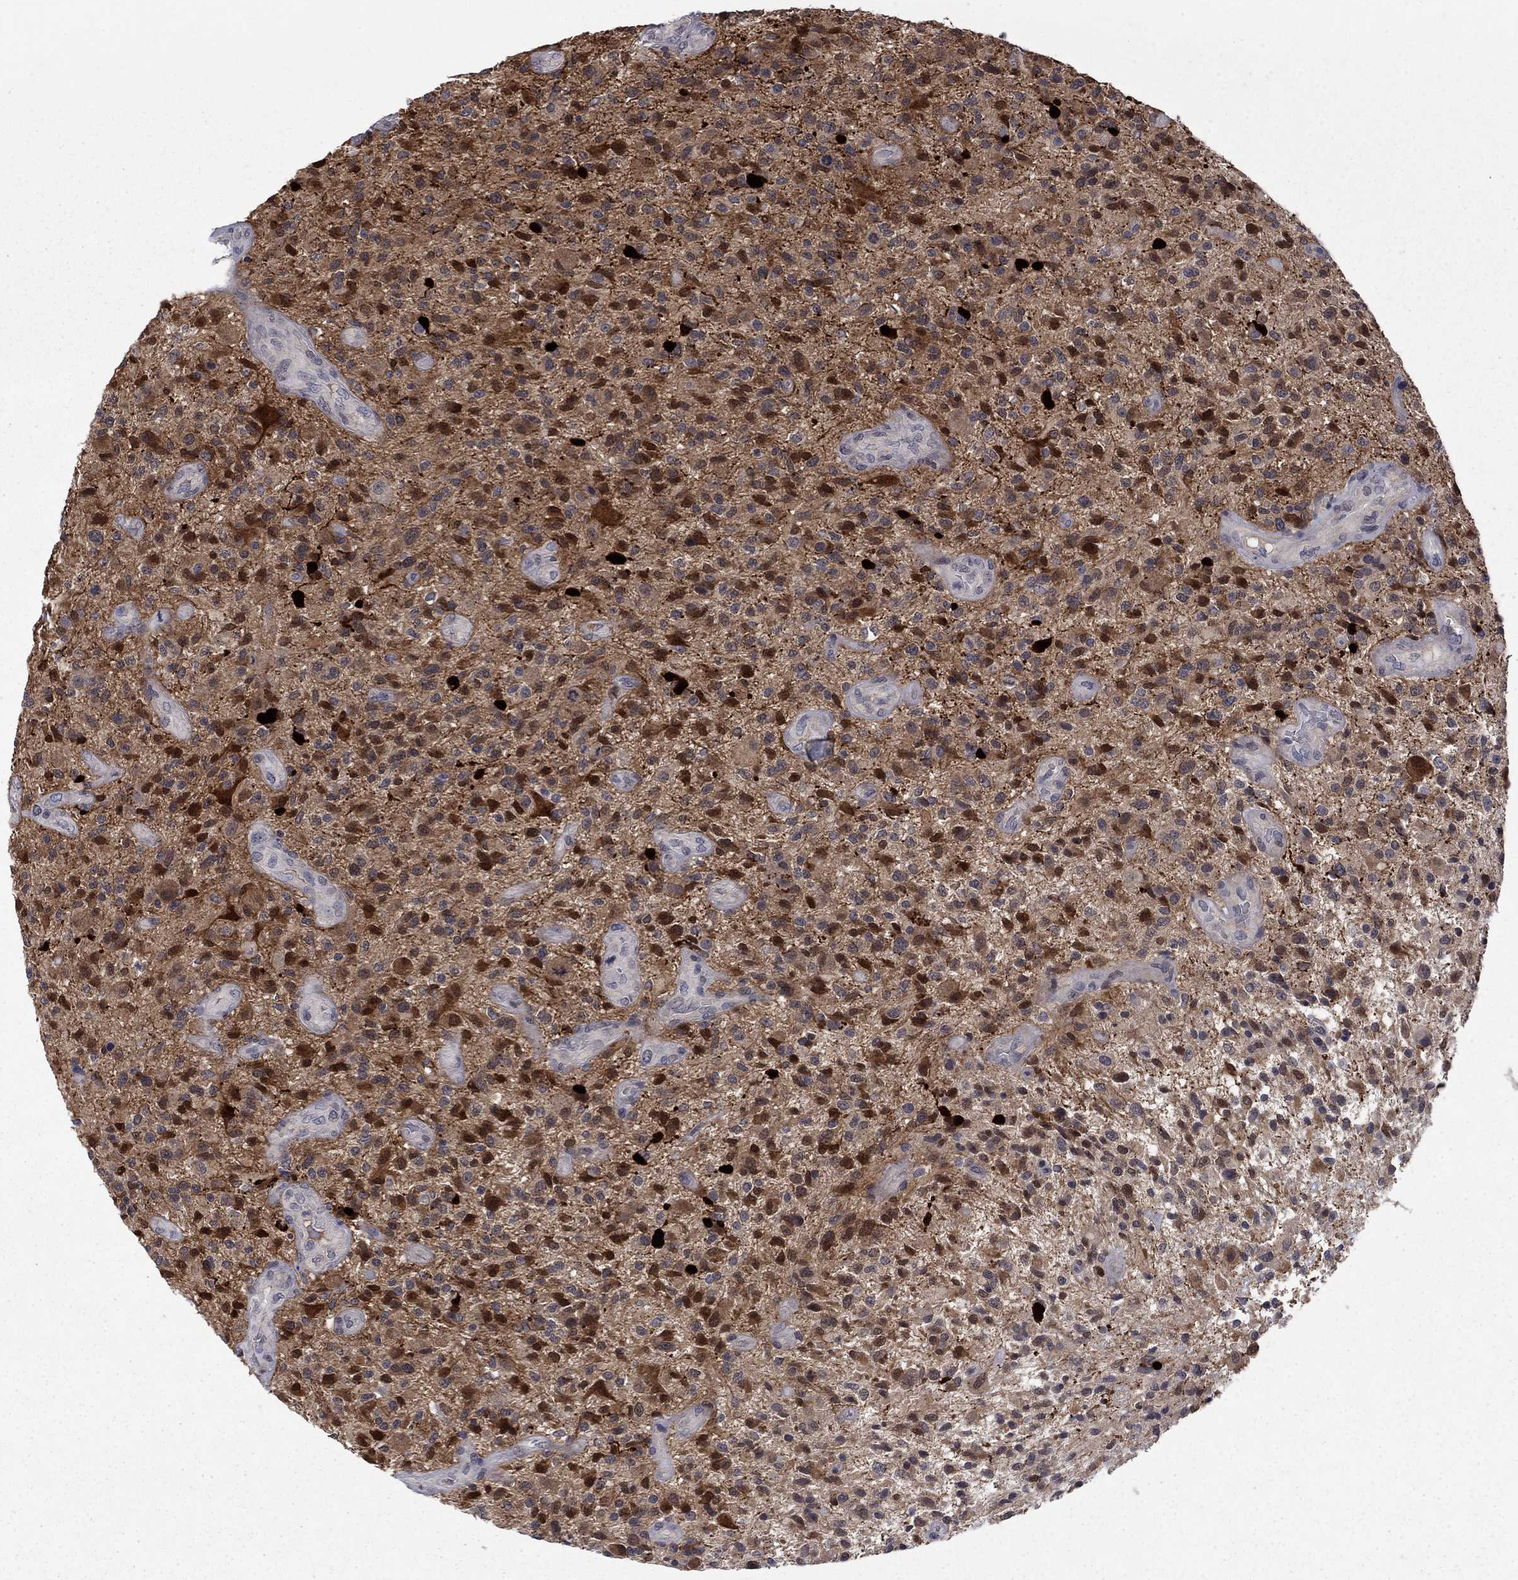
{"staining": {"intensity": "strong", "quantity": "<25%", "location": "cytoplasmic/membranous,nuclear"}, "tissue": "glioma", "cell_type": "Tumor cells", "image_type": "cancer", "snomed": [{"axis": "morphology", "description": "Glioma, malignant, High grade"}, {"axis": "topography", "description": "Brain"}], "caption": "Immunohistochemistry staining of malignant glioma (high-grade), which demonstrates medium levels of strong cytoplasmic/membranous and nuclear expression in about <25% of tumor cells indicating strong cytoplasmic/membranous and nuclear protein staining. The staining was performed using DAB (brown) for protein detection and nuclei were counterstained in hematoxylin (blue).", "gene": "CBR1", "patient": {"sex": "male", "age": 47}}